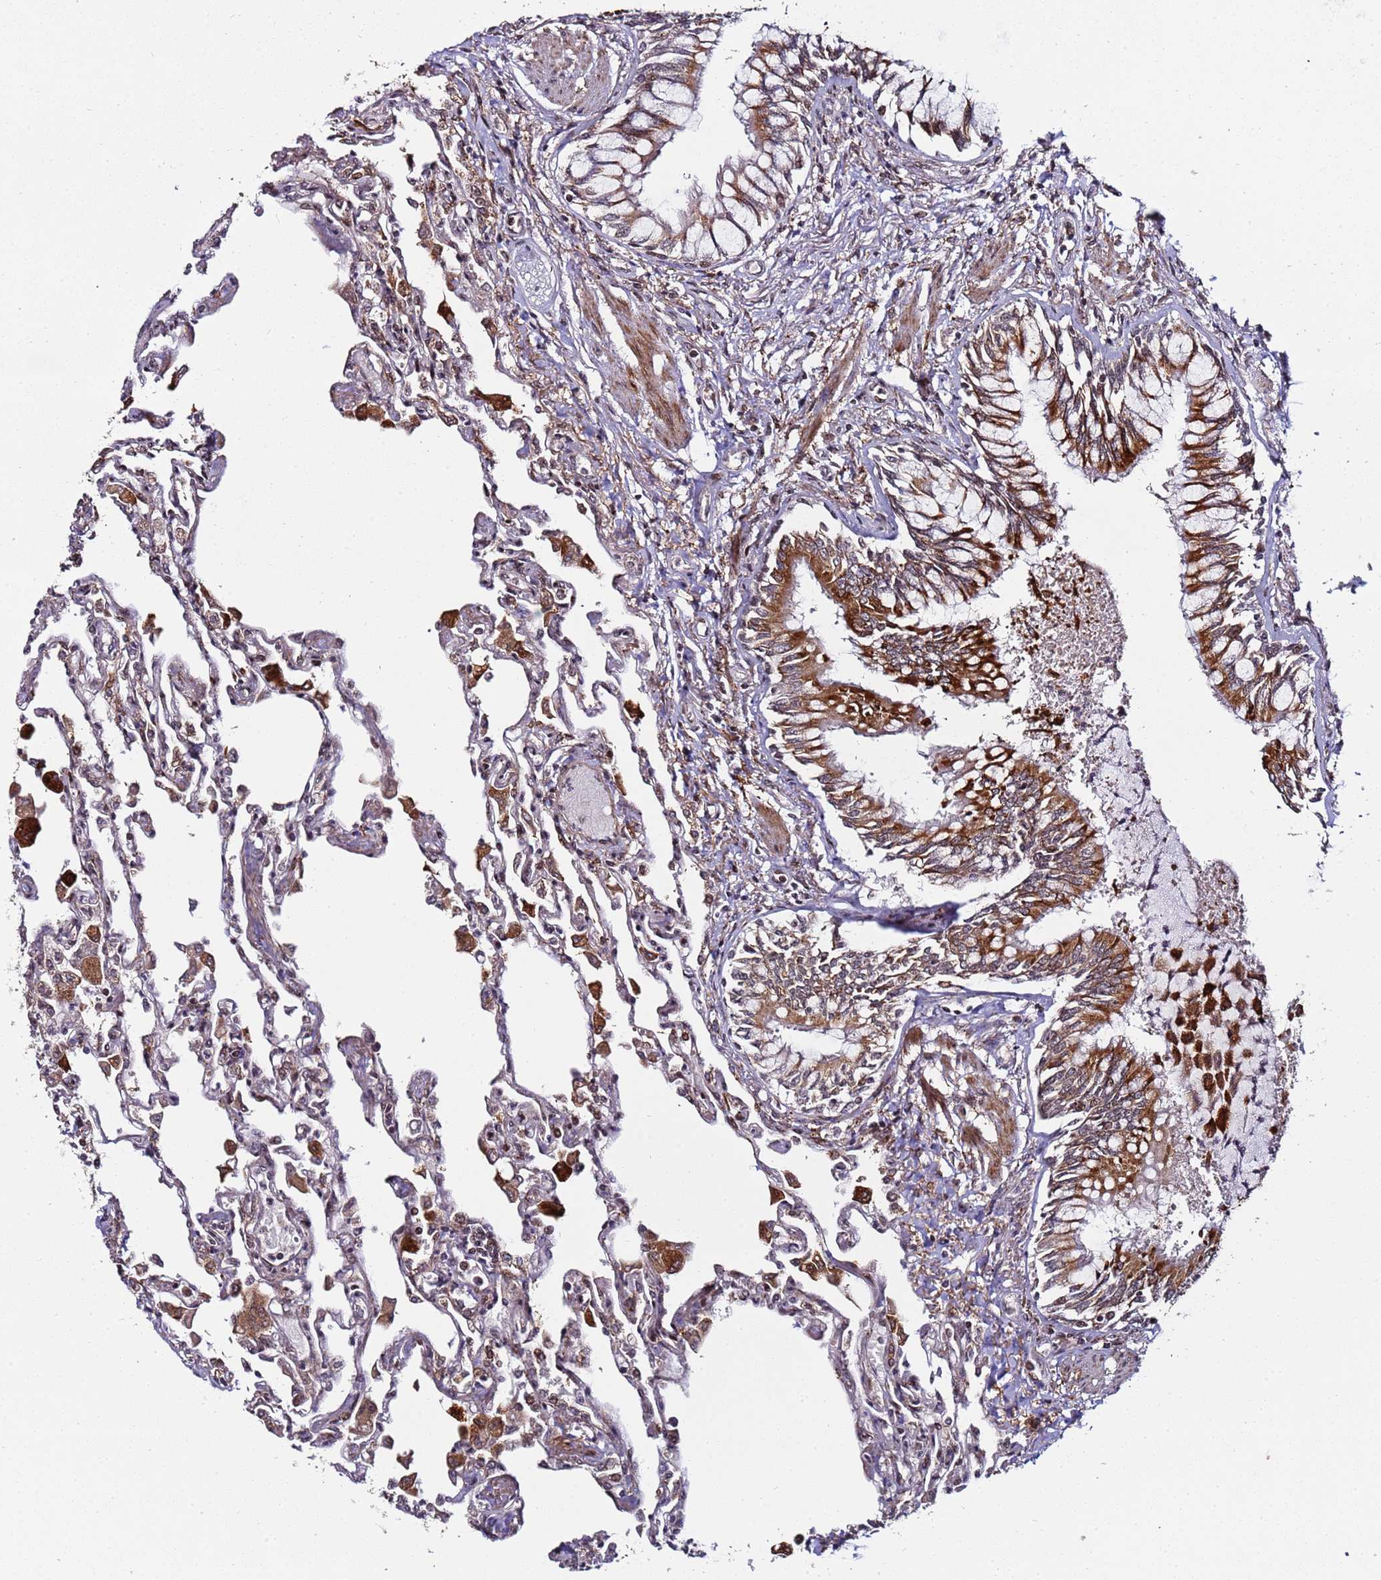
{"staining": {"intensity": "negative", "quantity": "none", "location": "none"}, "tissue": "lung", "cell_type": "Alveolar cells", "image_type": "normal", "snomed": [{"axis": "morphology", "description": "Normal tissue, NOS"}, {"axis": "topography", "description": "Bronchus"}, {"axis": "topography", "description": "Lung"}], "caption": "Immunohistochemistry of benign lung shows no positivity in alveolar cells. (DAB immunohistochemistry (IHC), high magnification).", "gene": "PPM1H", "patient": {"sex": "female", "age": 49}}